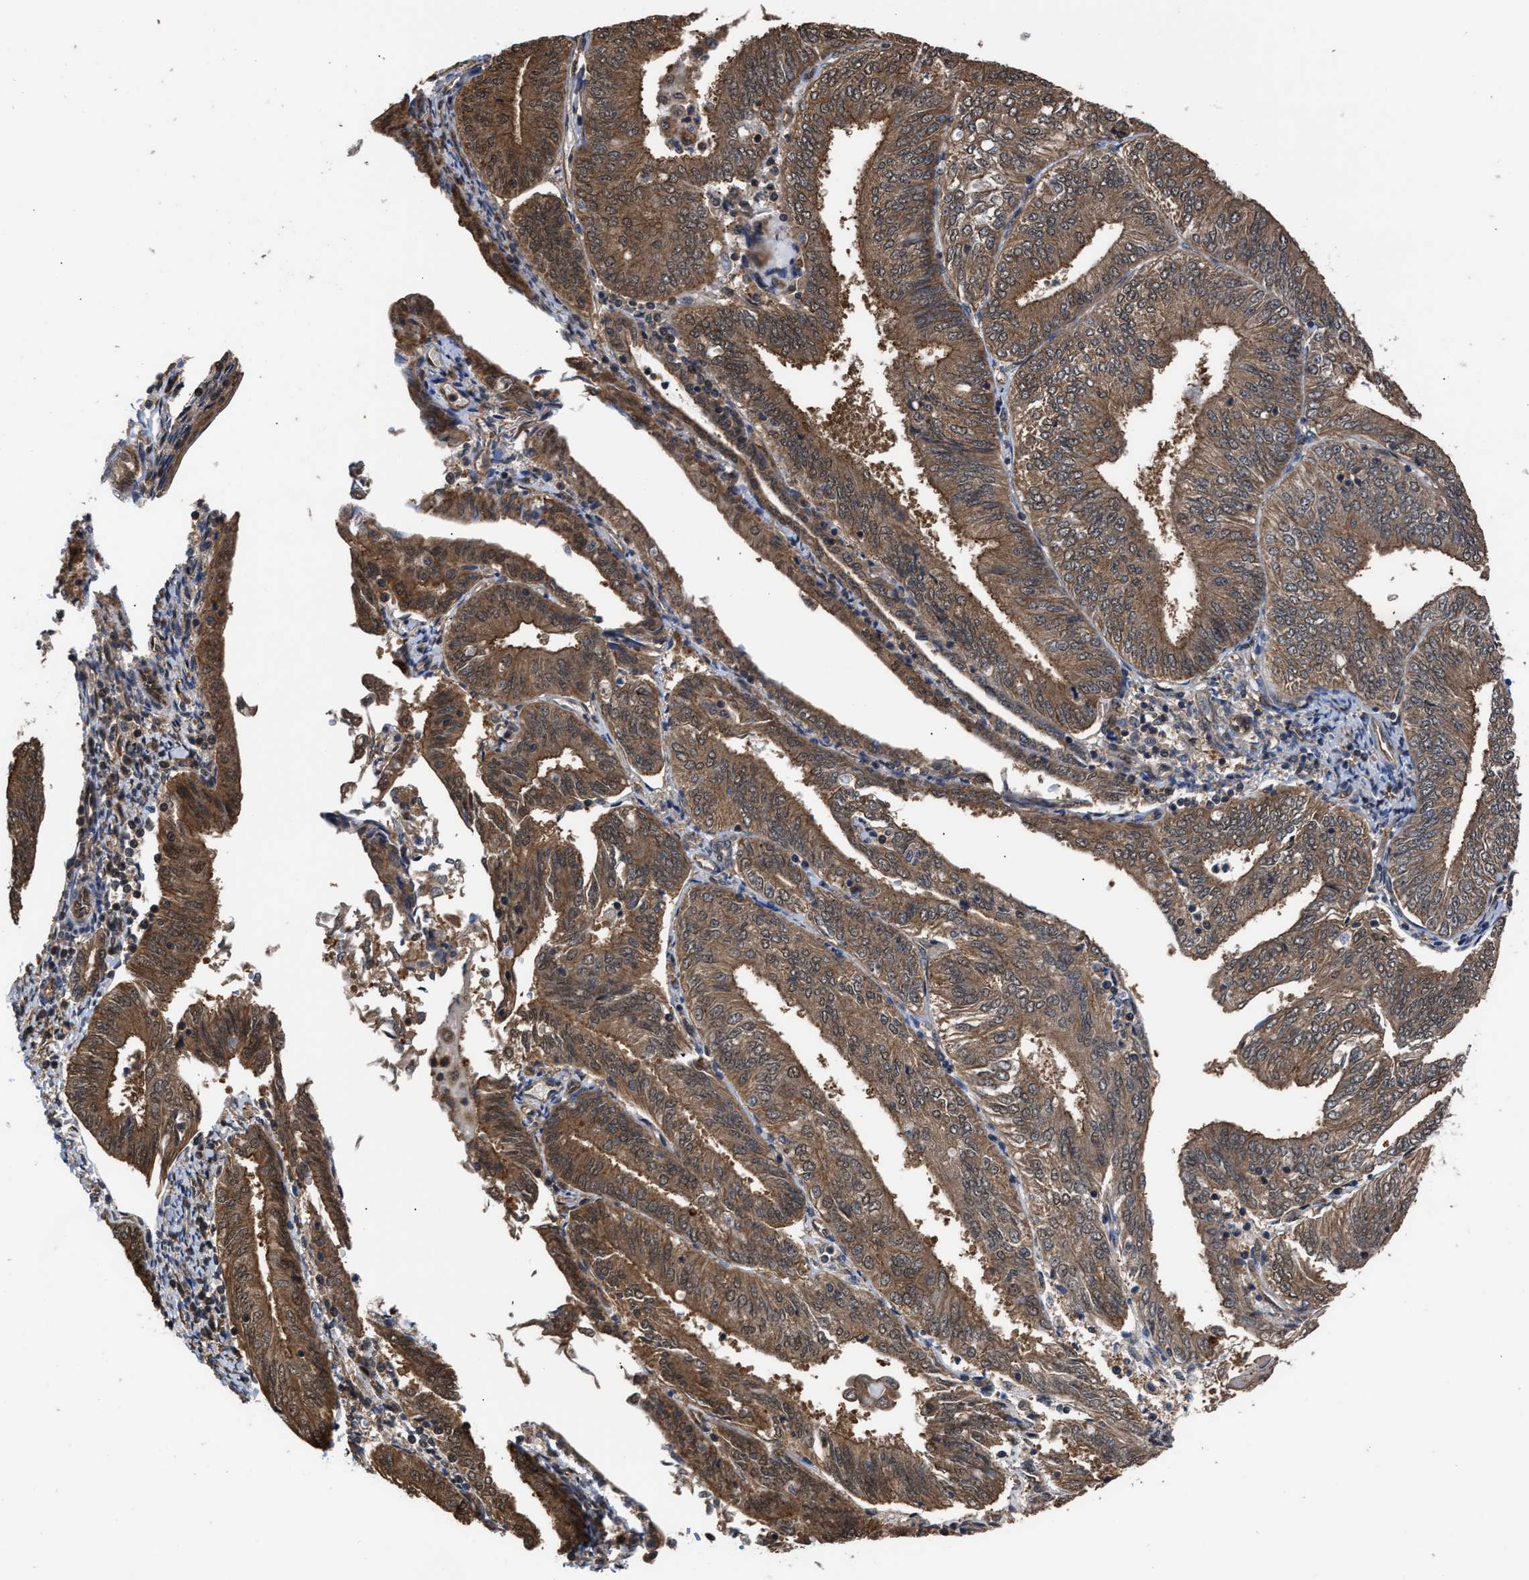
{"staining": {"intensity": "moderate", "quantity": ">75%", "location": "cytoplasmic/membranous,nuclear"}, "tissue": "endometrial cancer", "cell_type": "Tumor cells", "image_type": "cancer", "snomed": [{"axis": "morphology", "description": "Adenocarcinoma, NOS"}, {"axis": "topography", "description": "Endometrium"}], "caption": "DAB (3,3'-diaminobenzidine) immunohistochemical staining of endometrial adenocarcinoma shows moderate cytoplasmic/membranous and nuclear protein staining in approximately >75% of tumor cells. (DAB IHC with brightfield microscopy, high magnification).", "gene": "SCAI", "patient": {"sex": "female", "age": 58}}